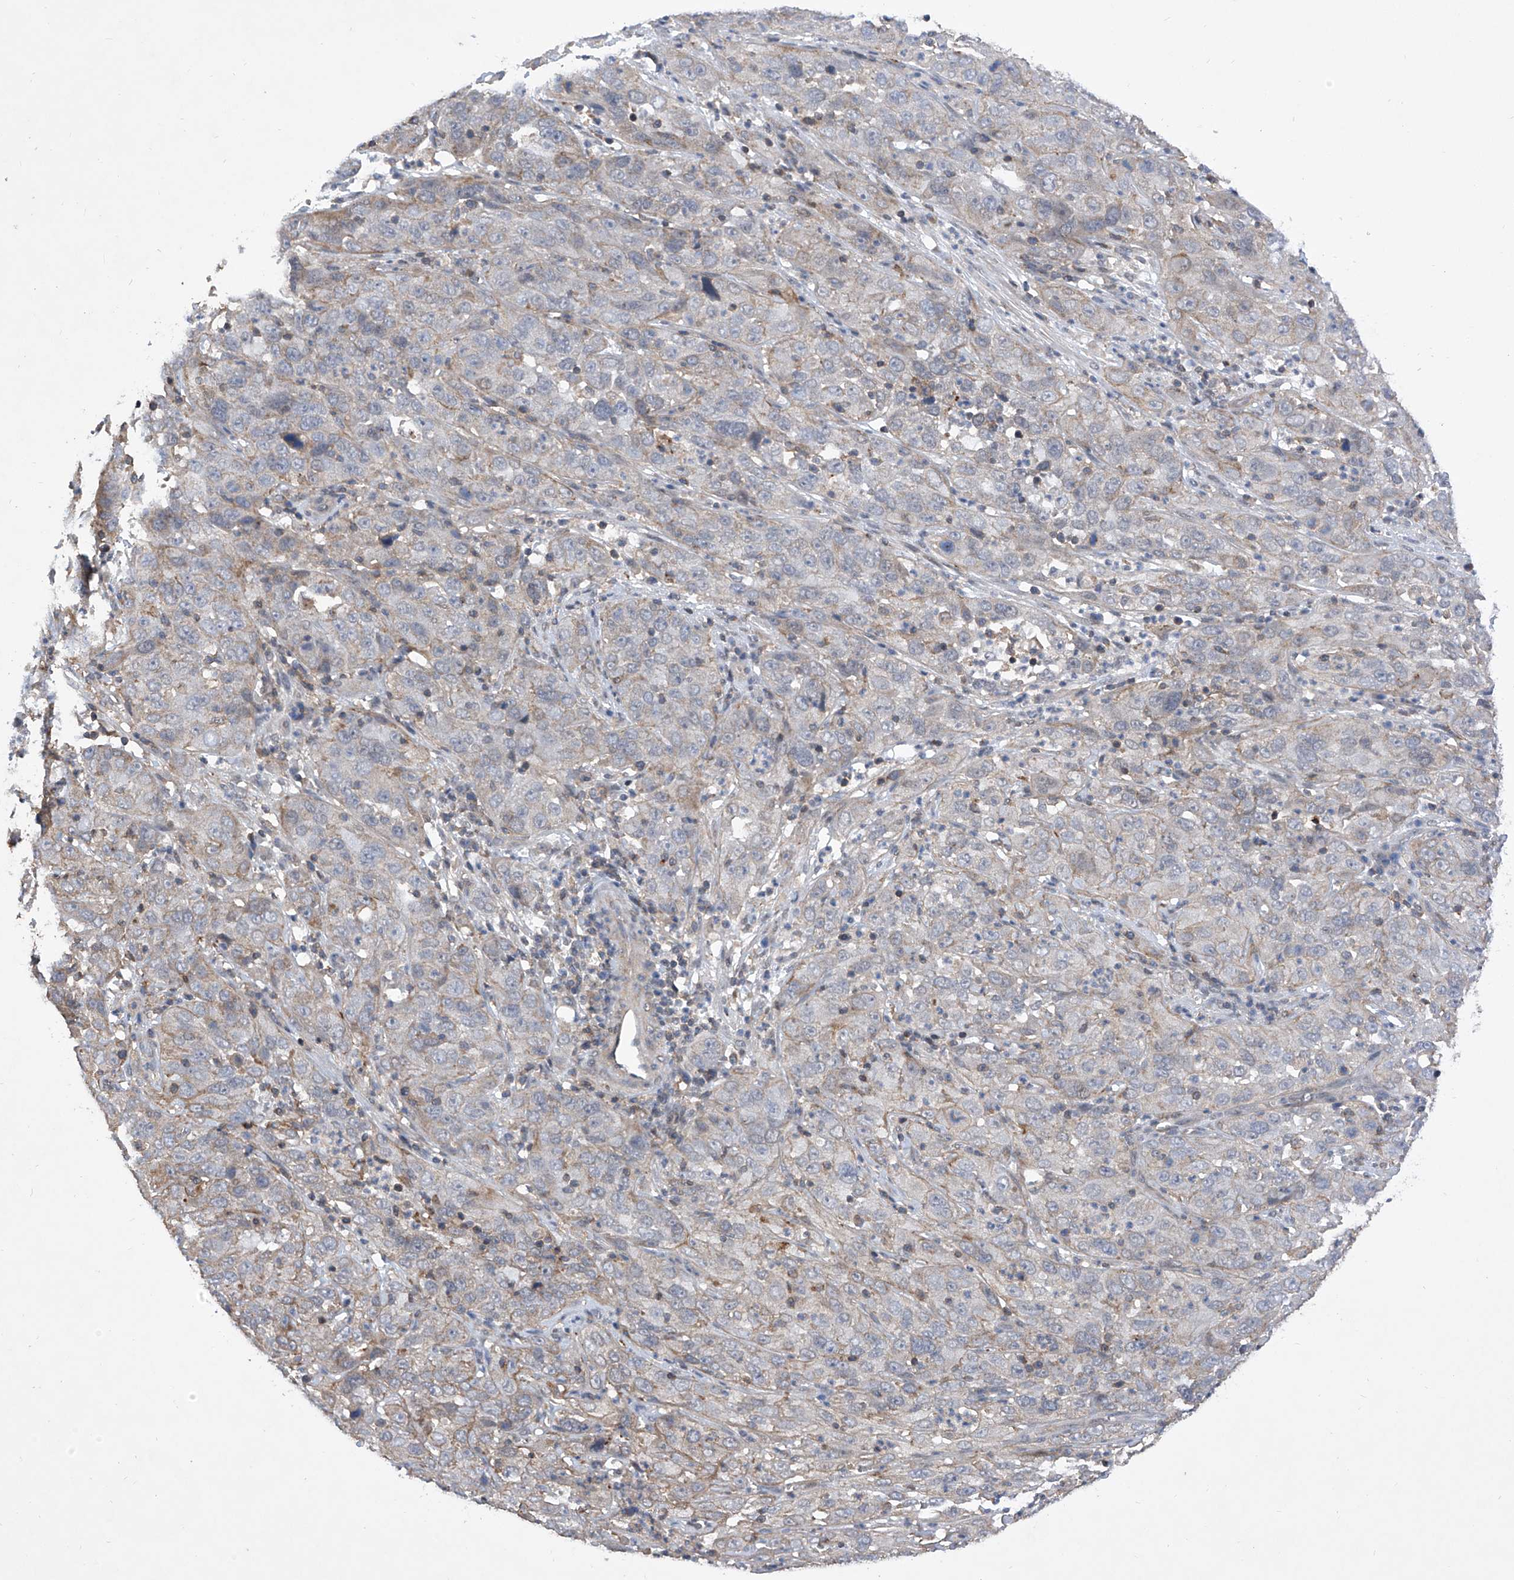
{"staining": {"intensity": "weak", "quantity": "<25%", "location": "cytoplasmic/membranous"}, "tissue": "cervical cancer", "cell_type": "Tumor cells", "image_type": "cancer", "snomed": [{"axis": "morphology", "description": "Squamous cell carcinoma, NOS"}, {"axis": "topography", "description": "Cervix"}], "caption": "This is a micrograph of IHC staining of cervical squamous cell carcinoma, which shows no staining in tumor cells. (DAB (3,3'-diaminobenzidine) IHC with hematoxylin counter stain).", "gene": "KIFC2", "patient": {"sex": "female", "age": 32}}